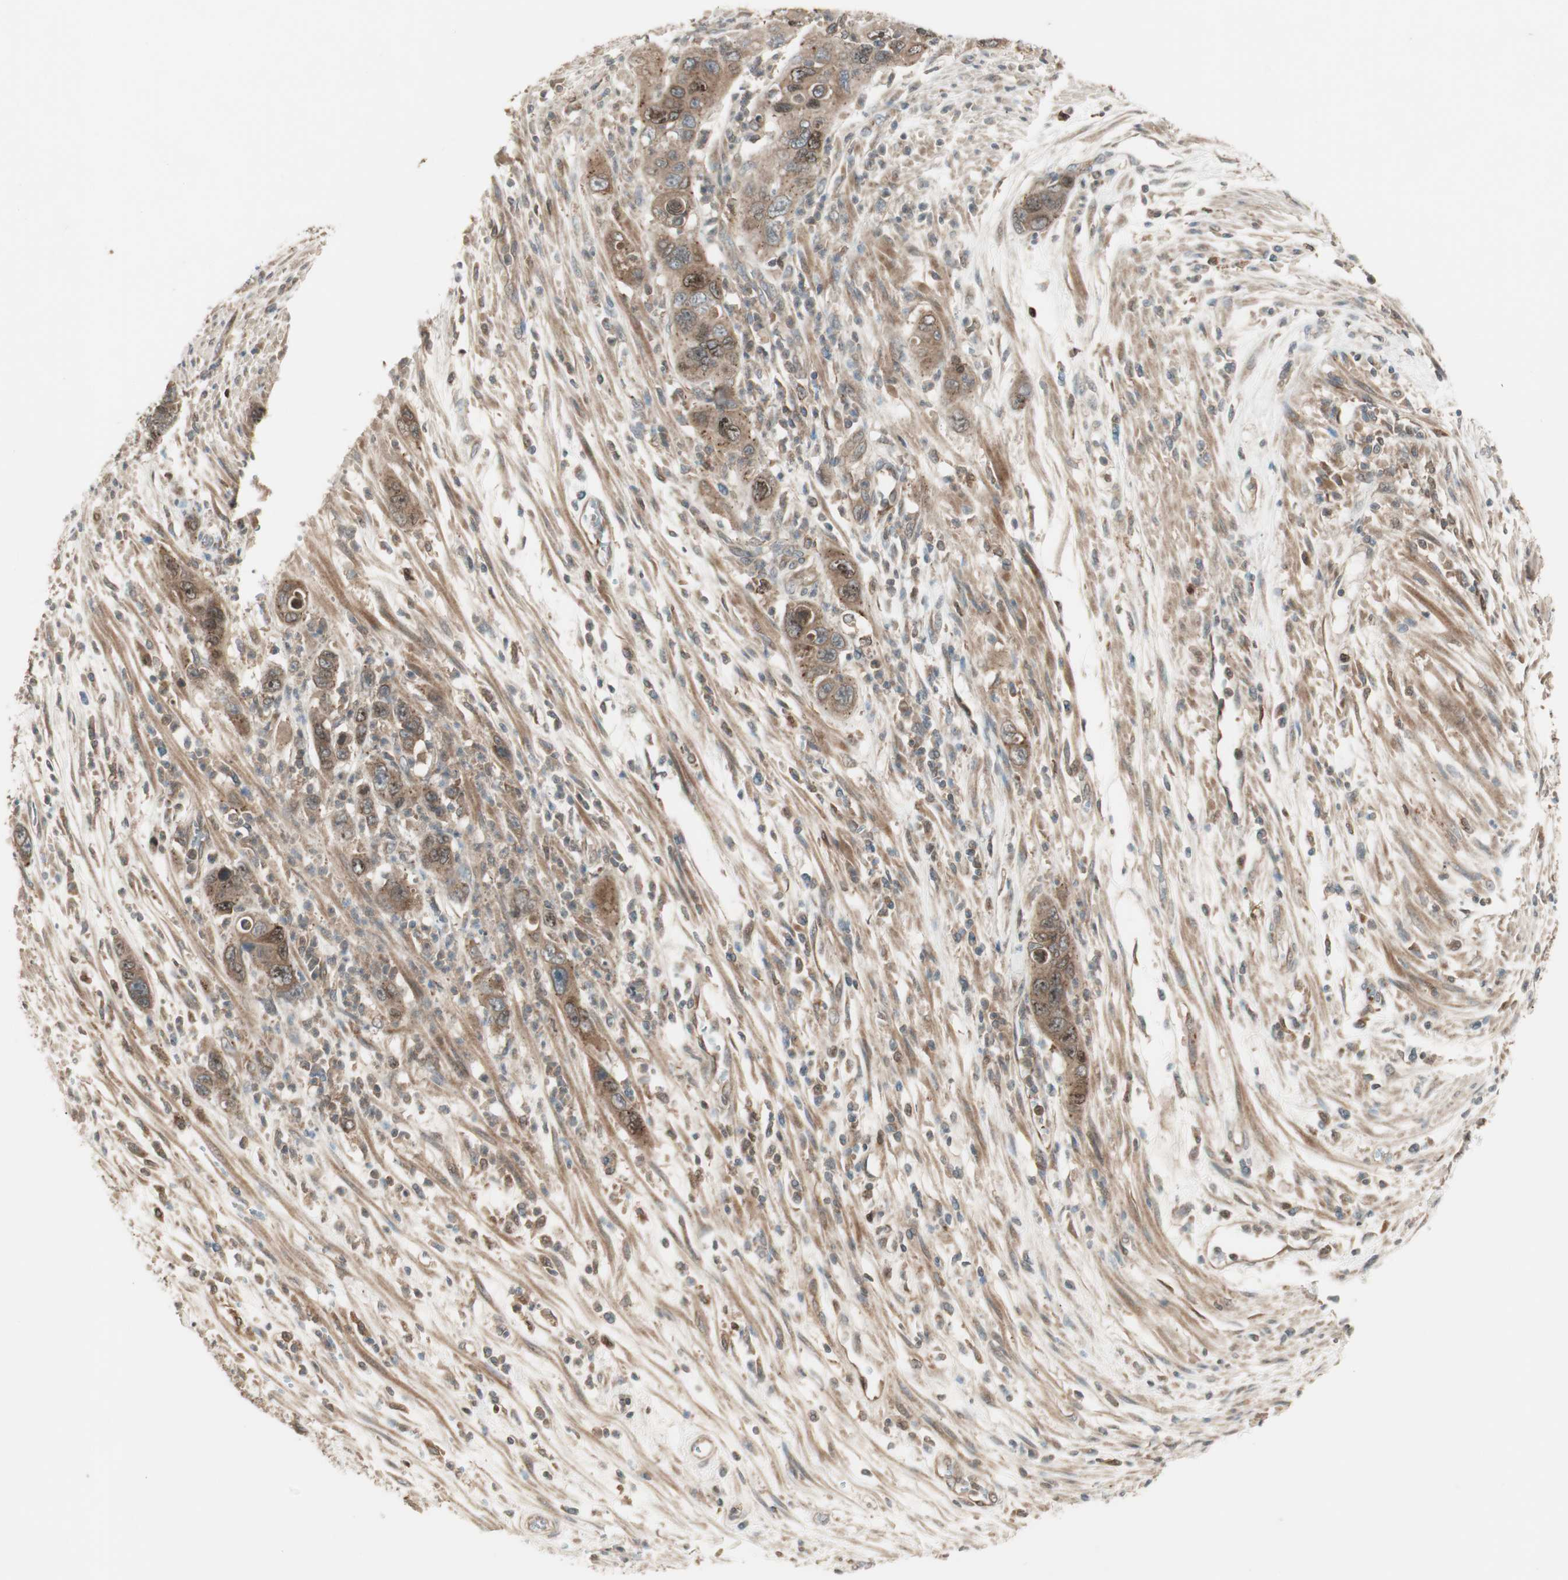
{"staining": {"intensity": "moderate", "quantity": ">75%", "location": "cytoplasmic/membranous"}, "tissue": "pancreatic cancer", "cell_type": "Tumor cells", "image_type": "cancer", "snomed": [{"axis": "morphology", "description": "Adenocarcinoma, NOS"}, {"axis": "topography", "description": "Pancreas"}], "caption": "IHC (DAB (3,3'-diaminobenzidine)) staining of pancreatic cancer (adenocarcinoma) demonstrates moderate cytoplasmic/membranous protein positivity in approximately >75% of tumor cells.", "gene": "ATP6AP2", "patient": {"sex": "female", "age": 71}}